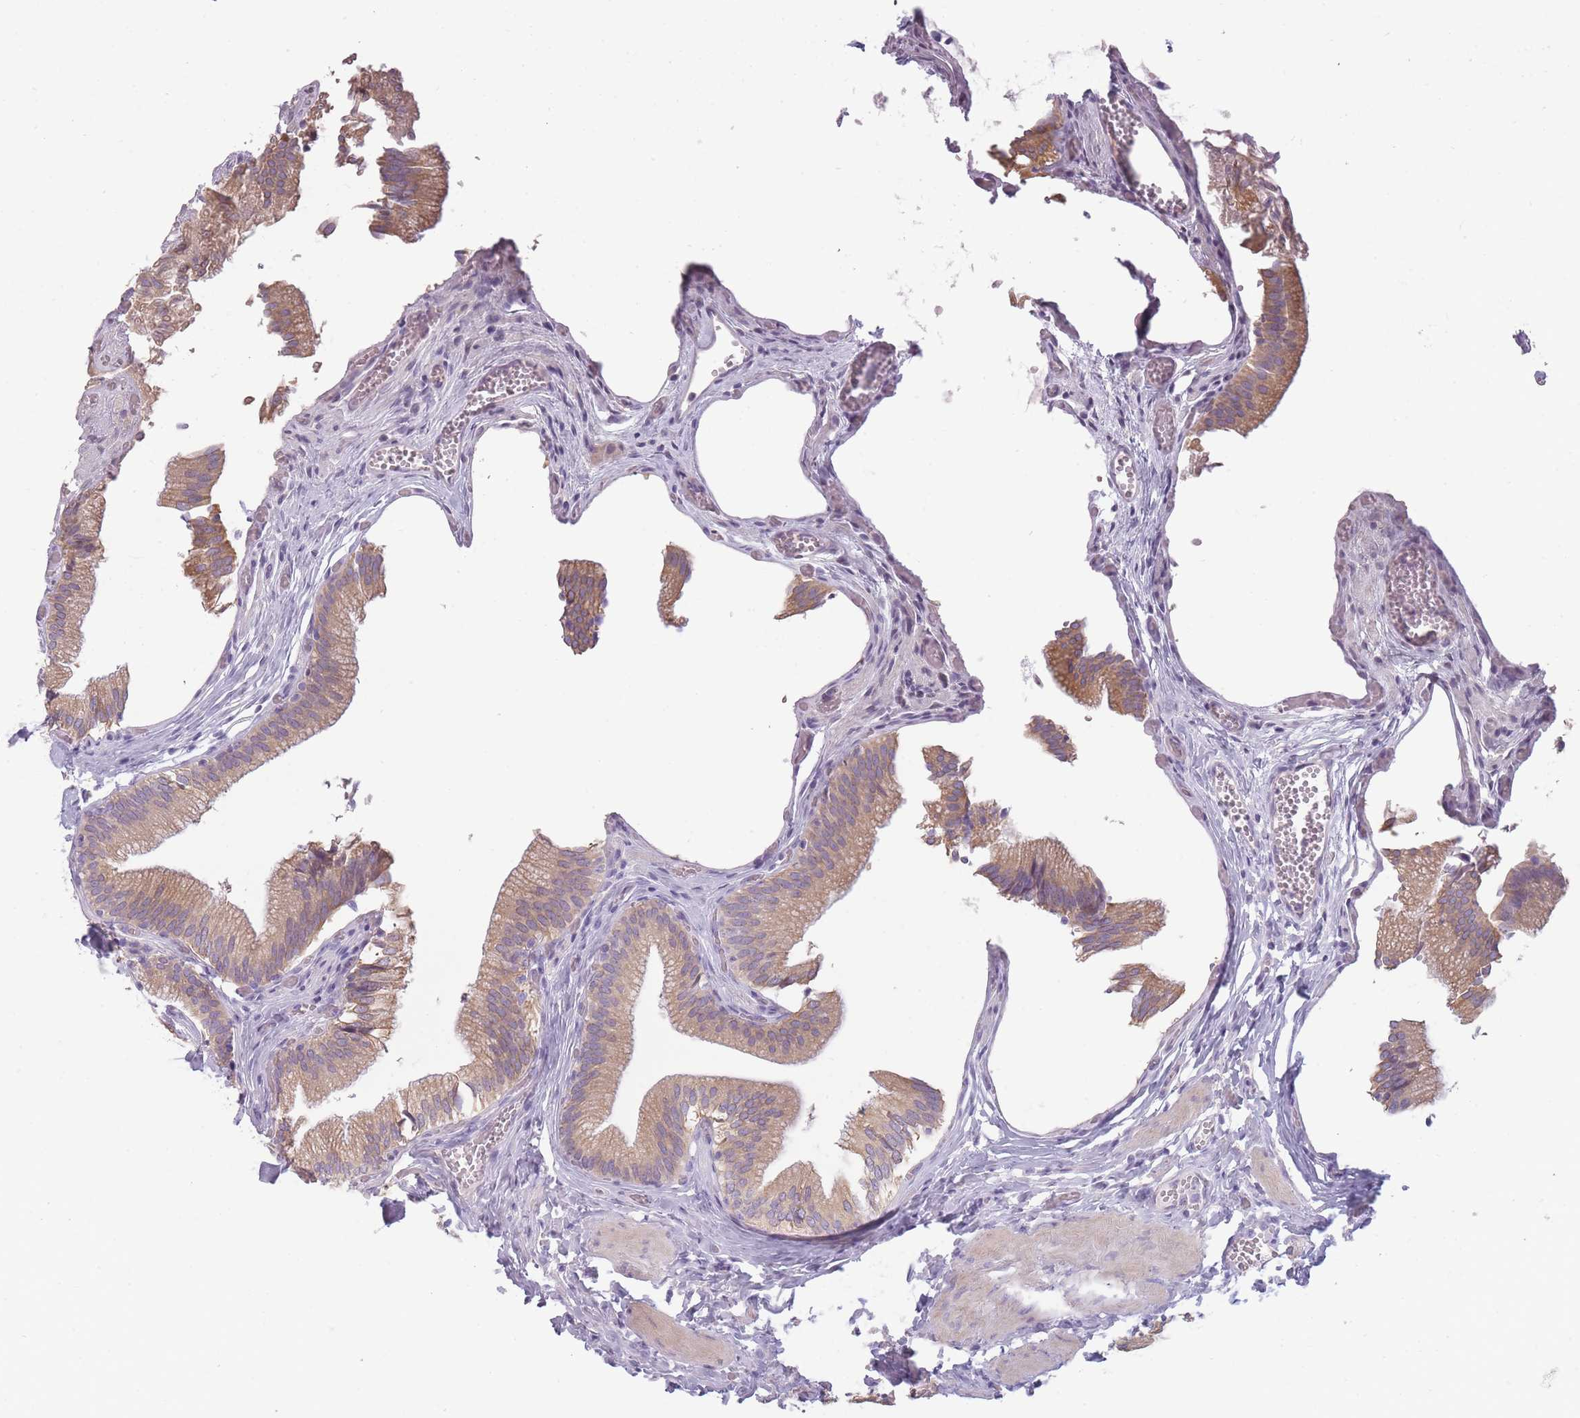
{"staining": {"intensity": "moderate", "quantity": ">75%", "location": "cytoplasmic/membranous"}, "tissue": "gallbladder", "cell_type": "Glandular cells", "image_type": "normal", "snomed": [{"axis": "morphology", "description": "Normal tissue, NOS"}, {"axis": "topography", "description": "Gallbladder"}, {"axis": "topography", "description": "Peripheral nerve tissue"}], "caption": "This histopathology image shows immunohistochemistry staining of unremarkable human gallbladder, with medium moderate cytoplasmic/membranous staining in about >75% of glandular cells.", "gene": "TMEM236", "patient": {"sex": "male", "age": 17}}